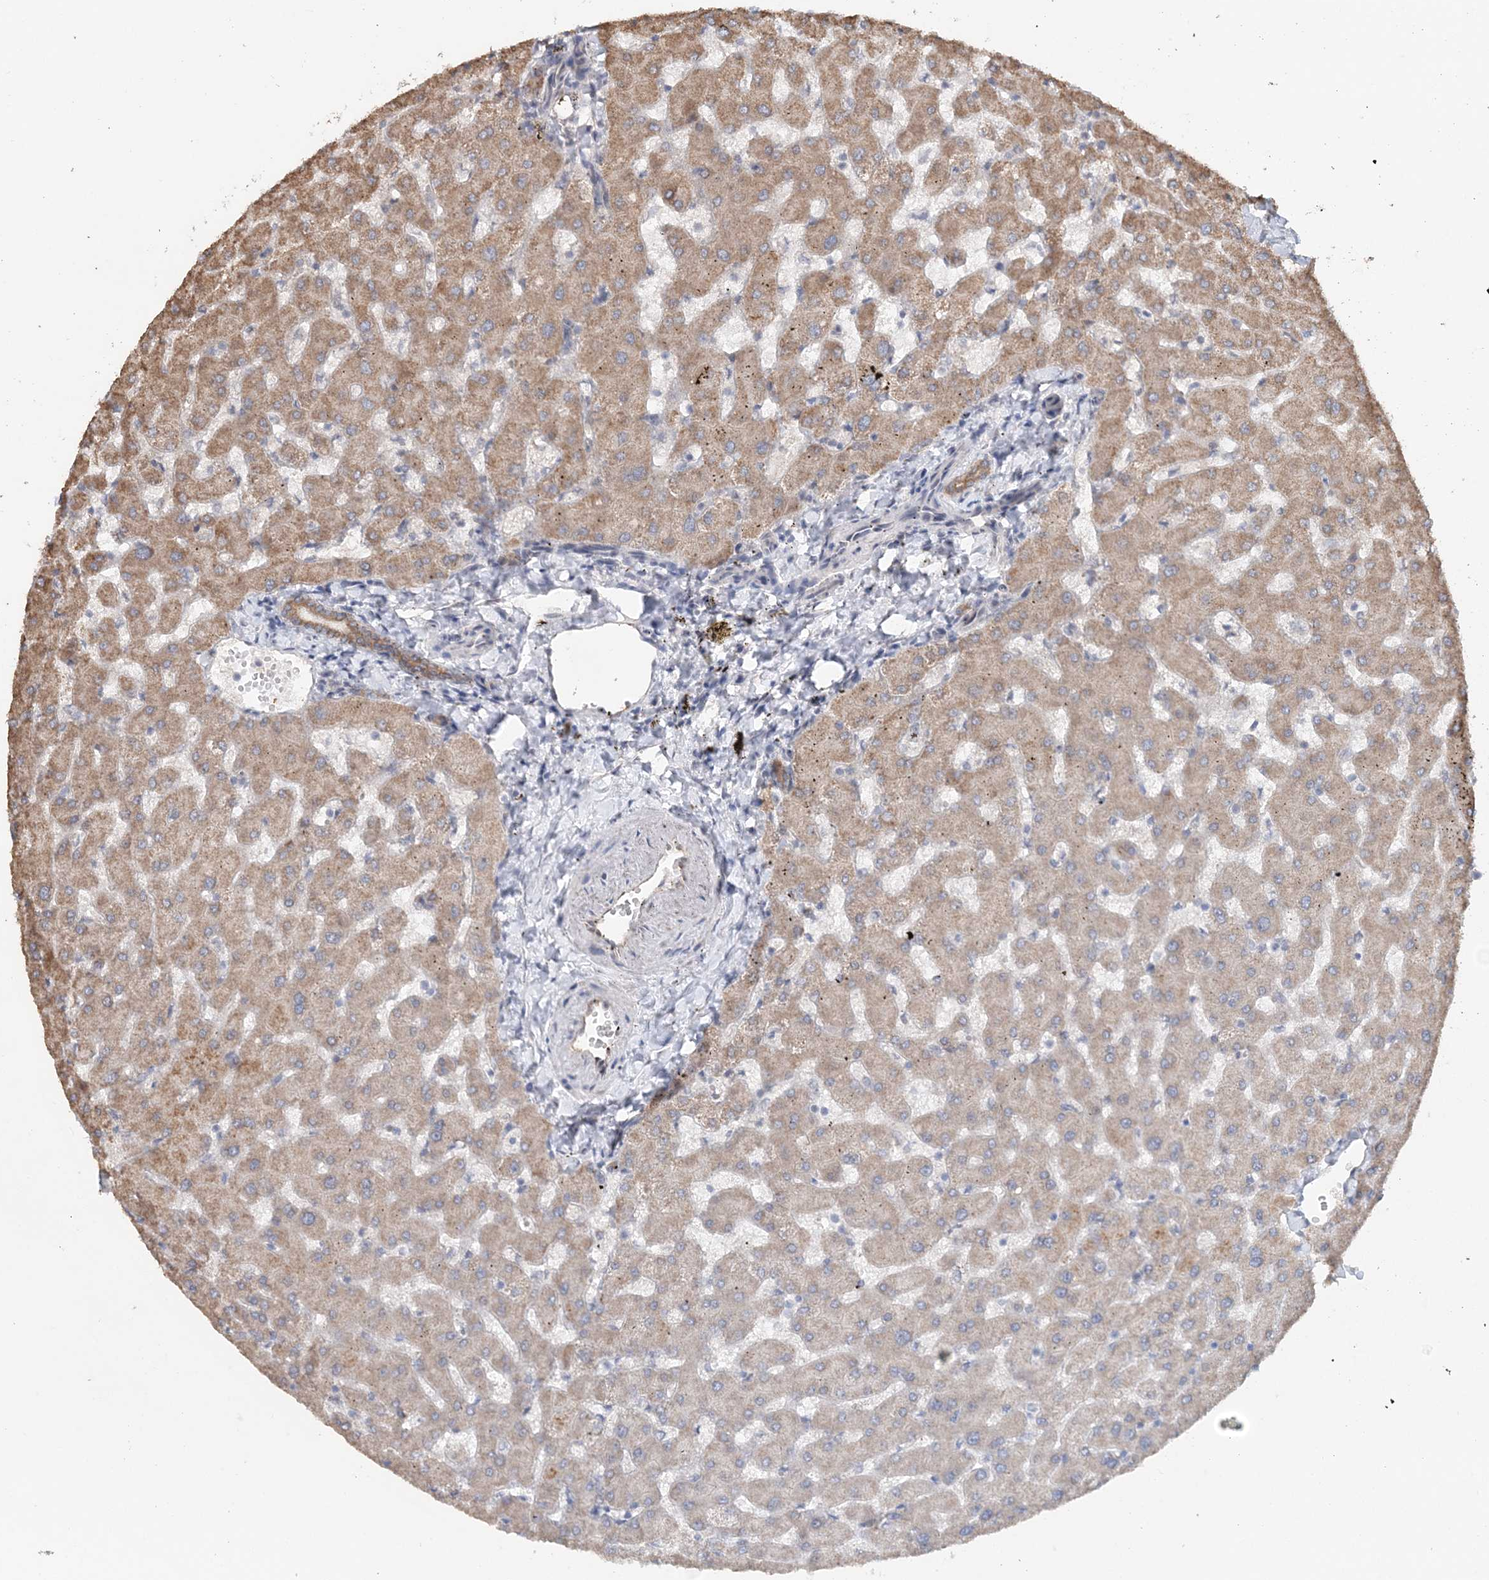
{"staining": {"intensity": "moderate", "quantity": ">75%", "location": "cytoplasmic/membranous"}, "tissue": "liver", "cell_type": "Cholangiocytes", "image_type": "normal", "snomed": [{"axis": "morphology", "description": "Normal tissue, NOS"}, {"axis": "topography", "description": "Liver"}], "caption": "Immunohistochemical staining of benign human liver shows >75% levels of moderate cytoplasmic/membranous protein staining in about >75% of cholangiocytes. The protein is stained brown, and the nuclei are stained in blue (DAB IHC with brightfield microscopy, high magnification).", "gene": "FBXO38", "patient": {"sex": "female", "age": 63}}